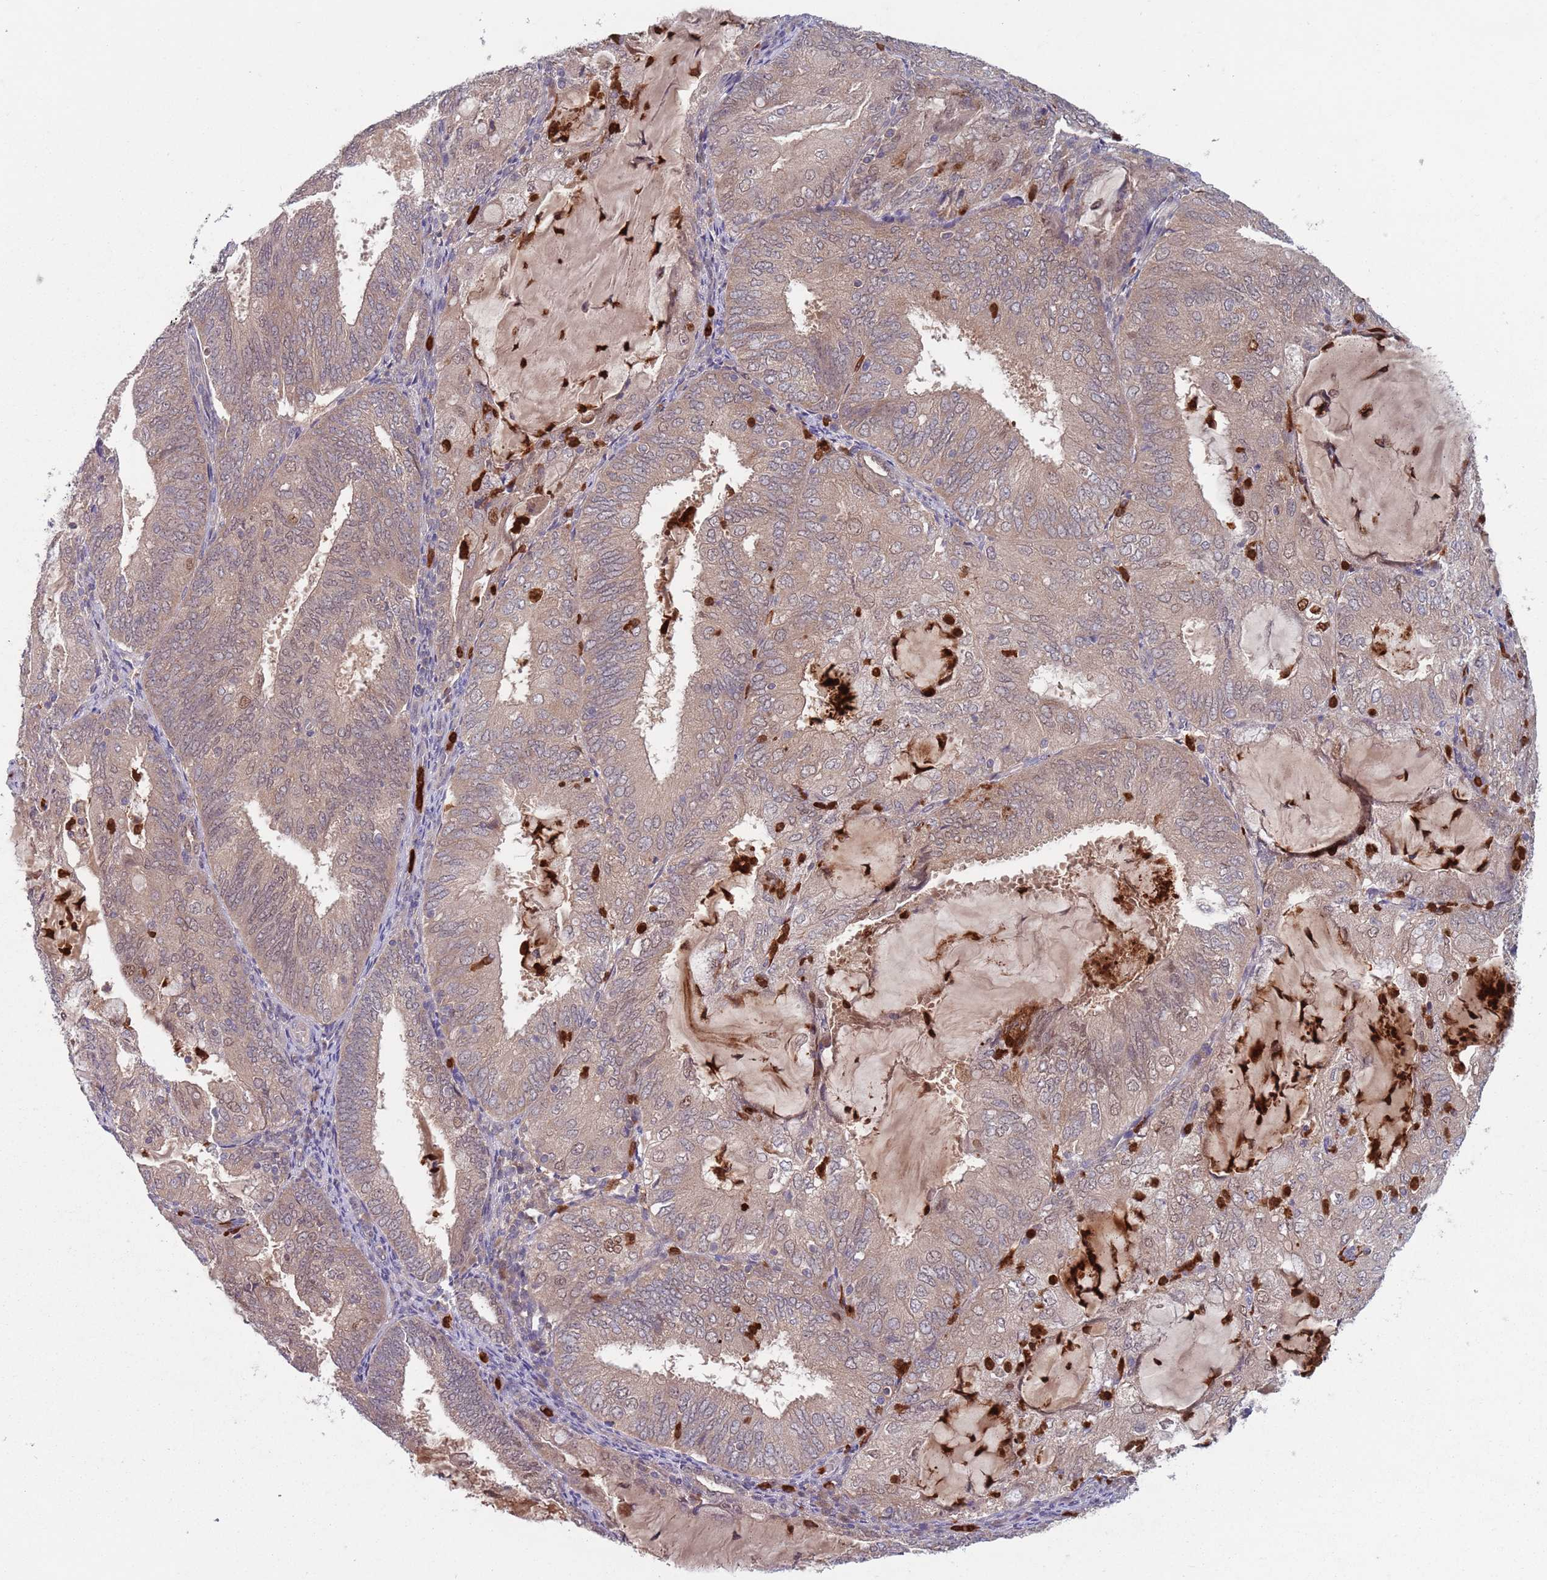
{"staining": {"intensity": "moderate", "quantity": "25%-75%", "location": "cytoplasmic/membranous"}, "tissue": "endometrial cancer", "cell_type": "Tumor cells", "image_type": "cancer", "snomed": [{"axis": "morphology", "description": "Adenocarcinoma, NOS"}, {"axis": "topography", "description": "Endometrium"}], "caption": "The histopathology image shows a brown stain indicating the presence of a protein in the cytoplasmic/membranous of tumor cells in endometrial cancer (adenocarcinoma). The protein of interest is stained brown, and the nuclei are stained in blue (DAB (3,3'-diaminobenzidine) IHC with brightfield microscopy, high magnification).", "gene": "TYW1", "patient": {"sex": "female", "age": 81}}